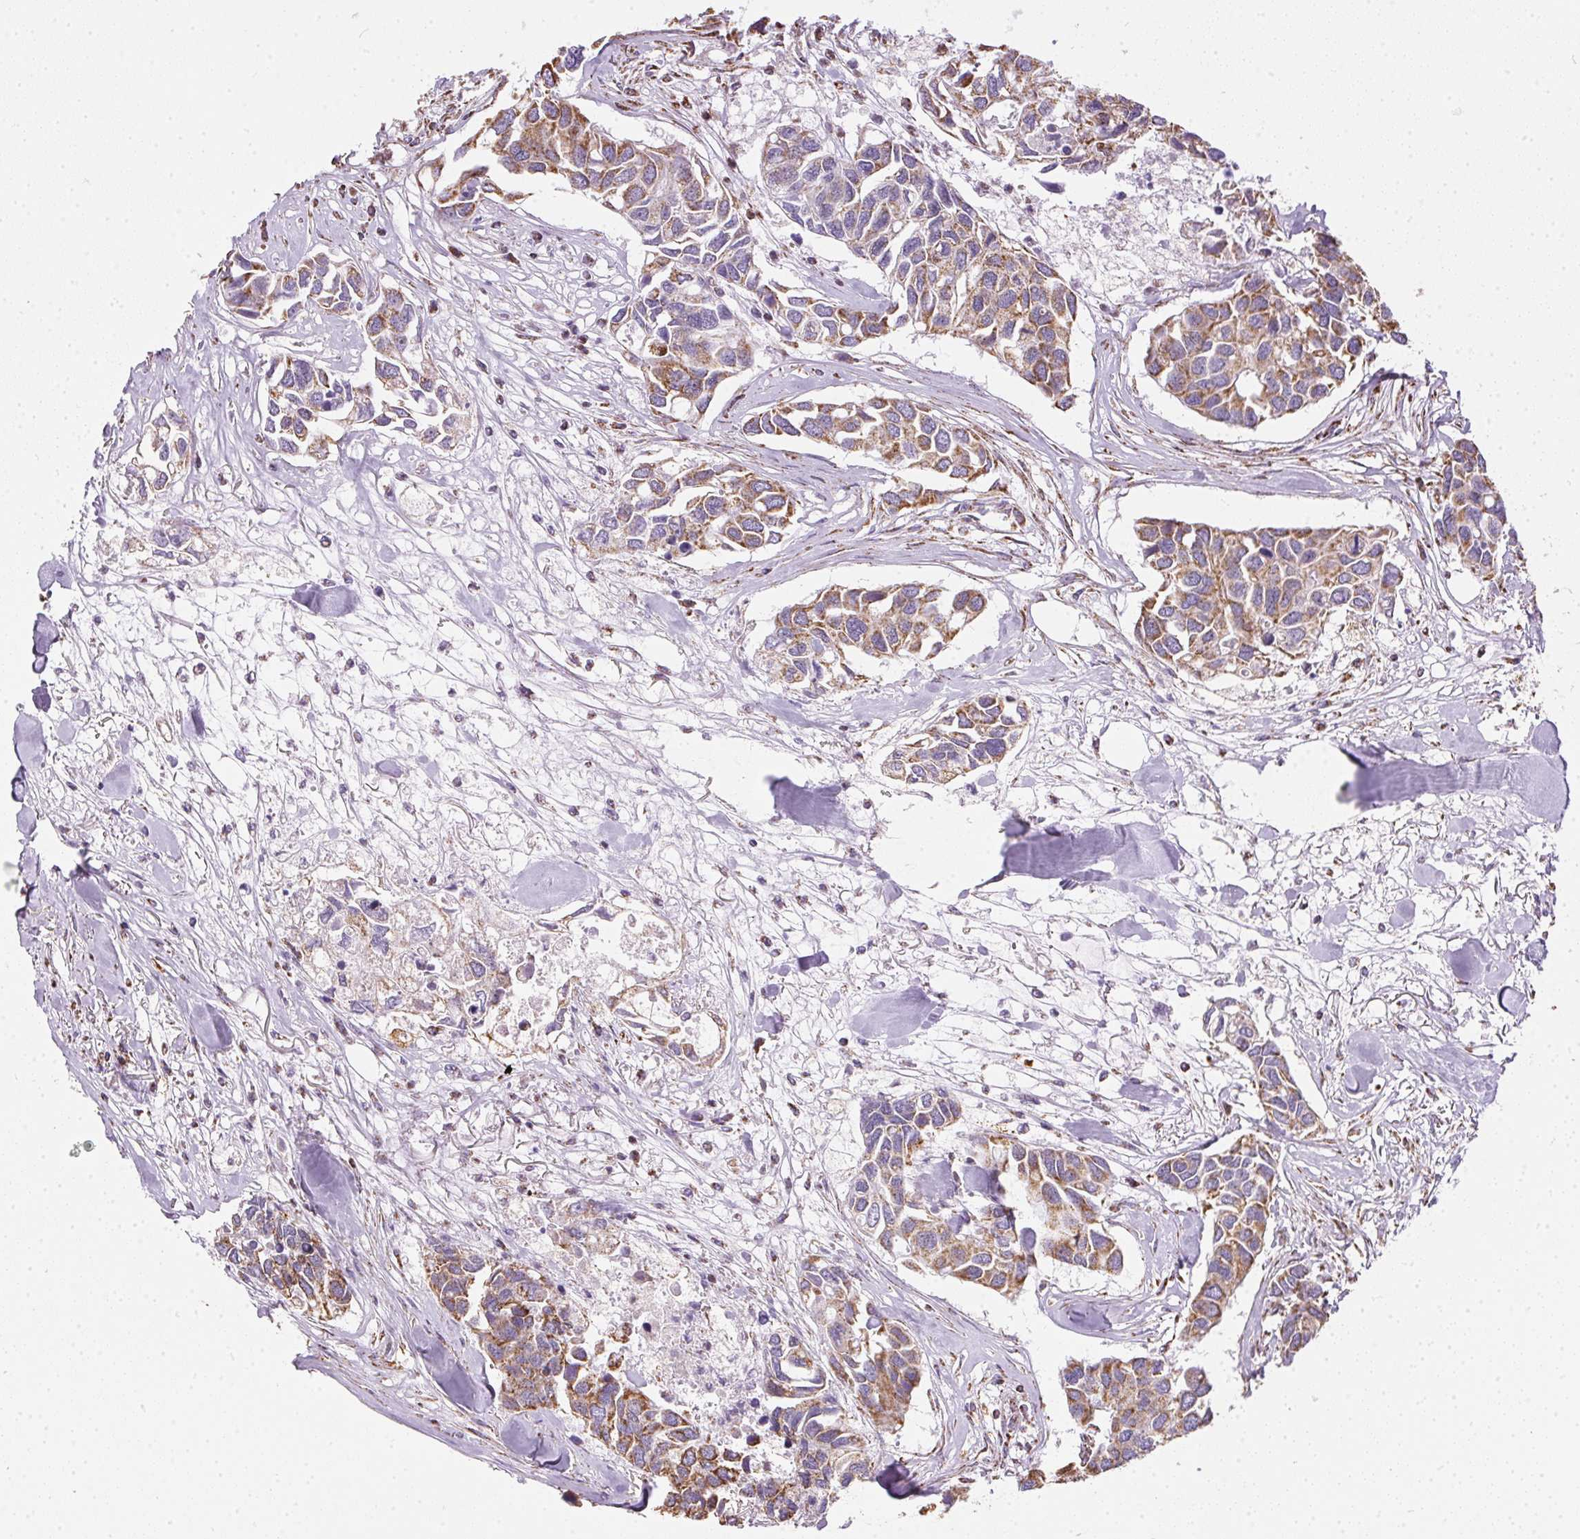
{"staining": {"intensity": "moderate", "quantity": ">75%", "location": "cytoplasmic/membranous"}, "tissue": "breast cancer", "cell_type": "Tumor cells", "image_type": "cancer", "snomed": [{"axis": "morphology", "description": "Duct carcinoma"}, {"axis": "topography", "description": "Breast"}], "caption": "Breast infiltrating ductal carcinoma stained with a protein marker shows moderate staining in tumor cells.", "gene": "MAPK11", "patient": {"sex": "female", "age": 83}}